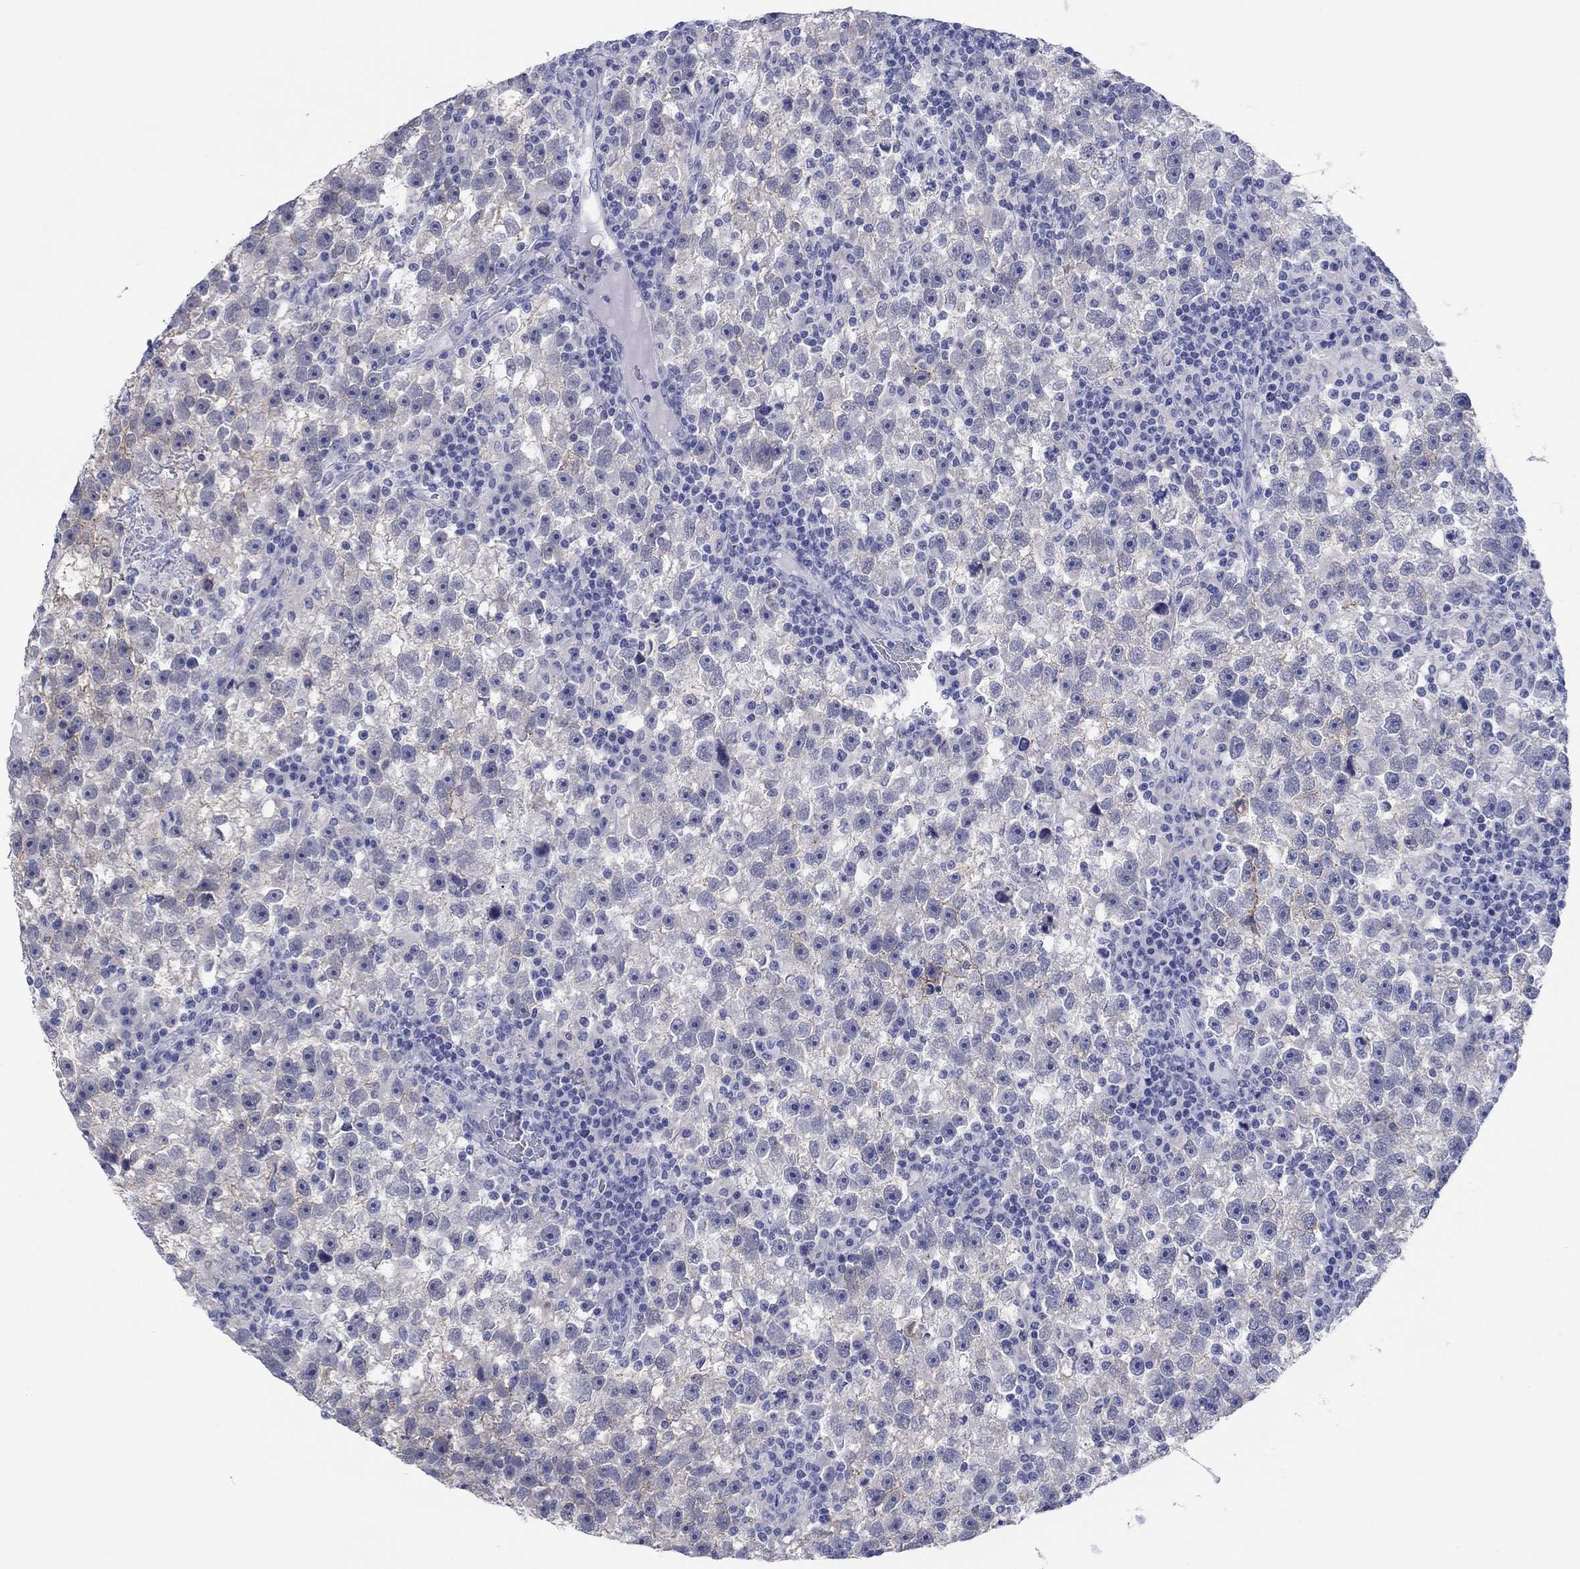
{"staining": {"intensity": "negative", "quantity": "none", "location": "none"}, "tissue": "testis cancer", "cell_type": "Tumor cells", "image_type": "cancer", "snomed": [{"axis": "morphology", "description": "Seminoma, NOS"}, {"axis": "topography", "description": "Testis"}], "caption": "This histopathology image is of testis seminoma stained with immunohistochemistry (IHC) to label a protein in brown with the nuclei are counter-stained blue. There is no staining in tumor cells.", "gene": "ERICH3", "patient": {"sex": "male", "age": 47}}